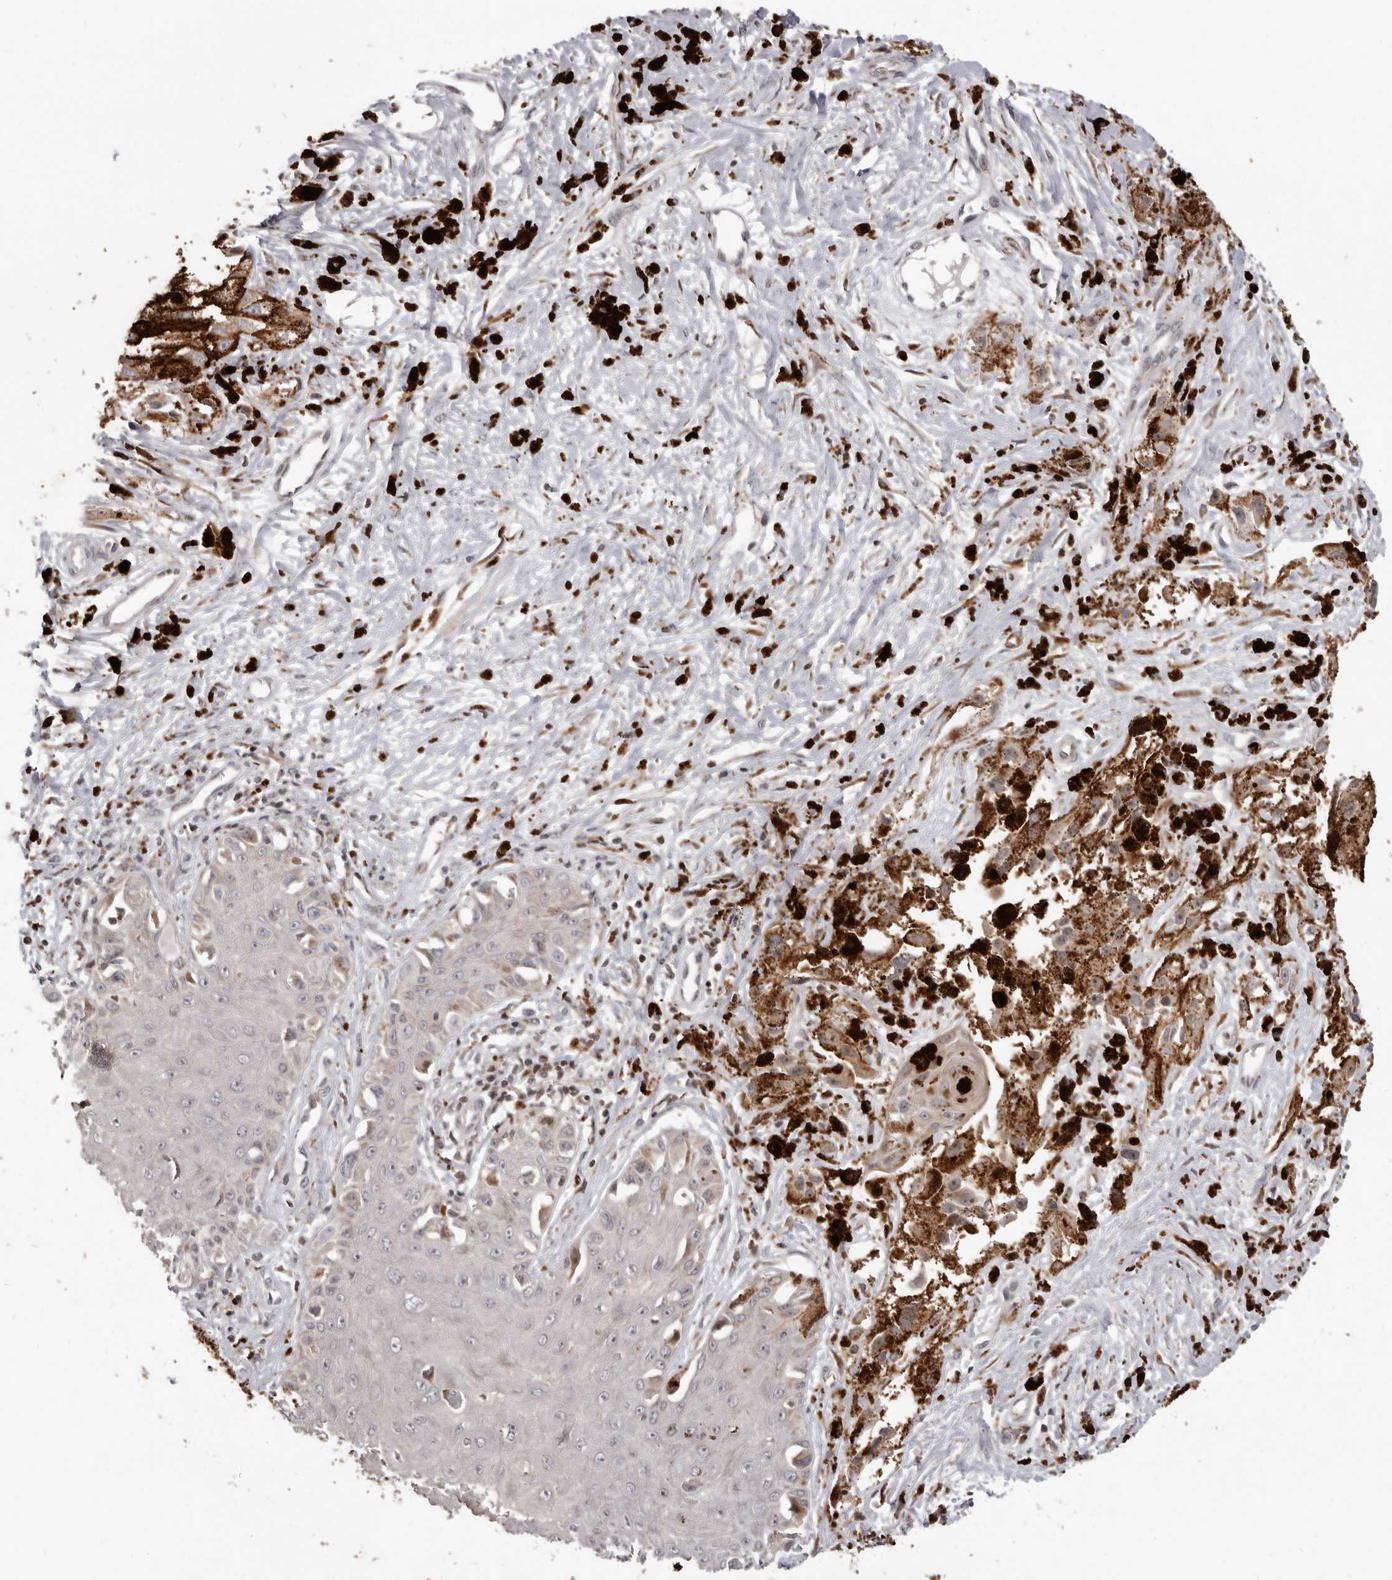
{"staining": {"intensity": "negative", "quantity": "none", "location": "none"}, "tissue": "melanoma", "cell_type": "Tumor cells", "image_type": "cancer", "snomed": [{"axis": "morphology", "description": "Malignant melanoma, NOS"}, {"axis": "topography", "description": "Skin"}], "caption": "An image of human melanoma is negative for staining in tumor cells.", "gene": "AZIN1", "patient": {"sex": "male", "age": 88}}